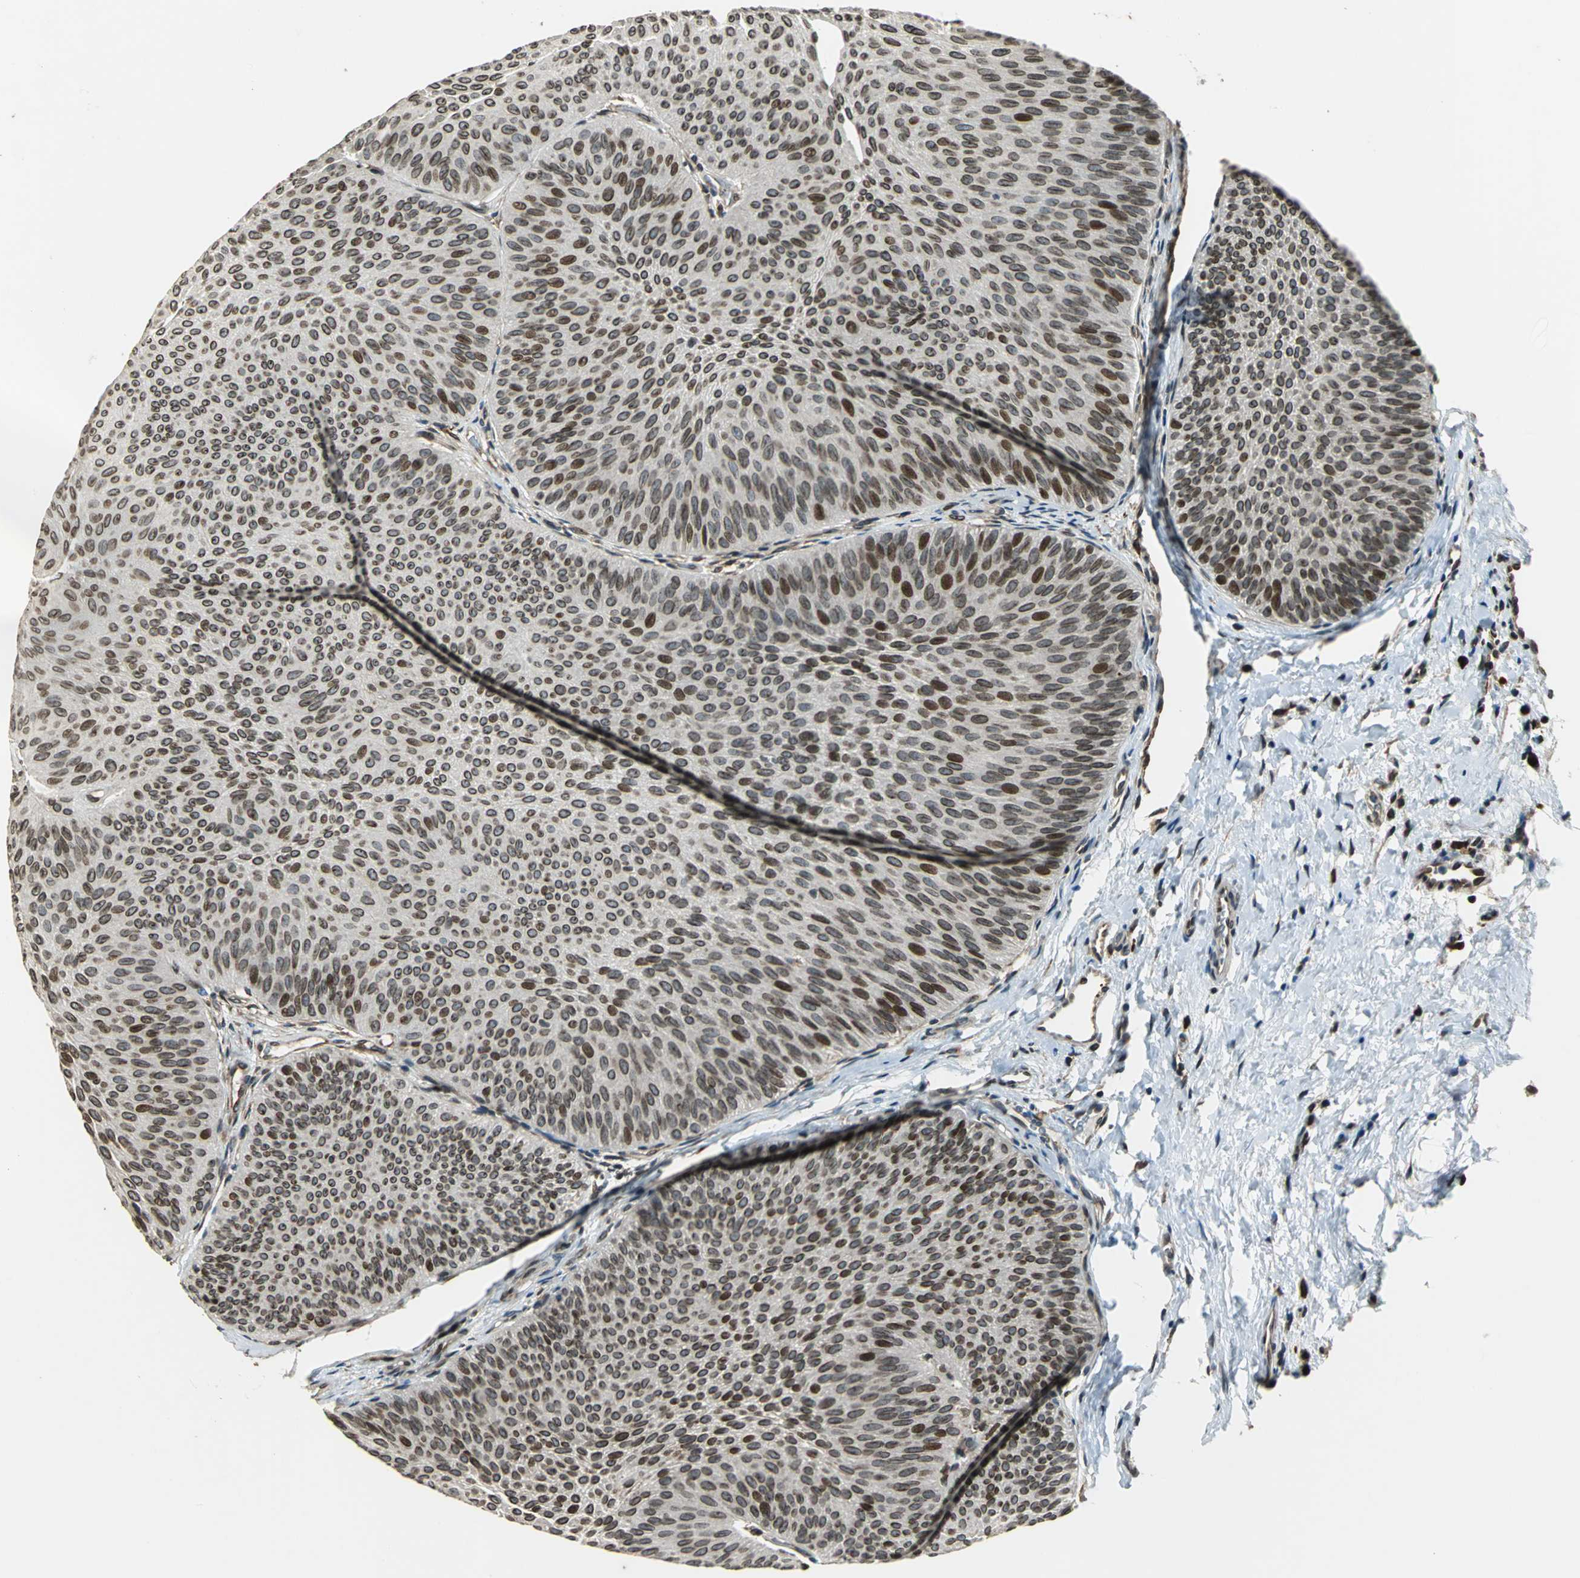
{"staining": {"intensity": "moderate", "quantity": ">75%", "location": "cytoplasmic/membranous,nuclear"}, "tissue": "urothelial cancer", "cell_type": "Tumor cells", "image_type": "cancer", "snomed": [{"axis": "morphology", "description": "Urothelial carcinoma, Low grade"}, {"axis": "topography", "description": "Urinary bladder"}], "caption": "This image exhibits low-grade urothelial carcinoma stained with IHC to label a protein in brown. The cytoplasmic/membranous and nuclear of tumor cells show moderate positivity for the protein. Nuclei are counter-stained blue.", "gene": "BRIP1", "patient": {"sex": "female", "age": 60}}